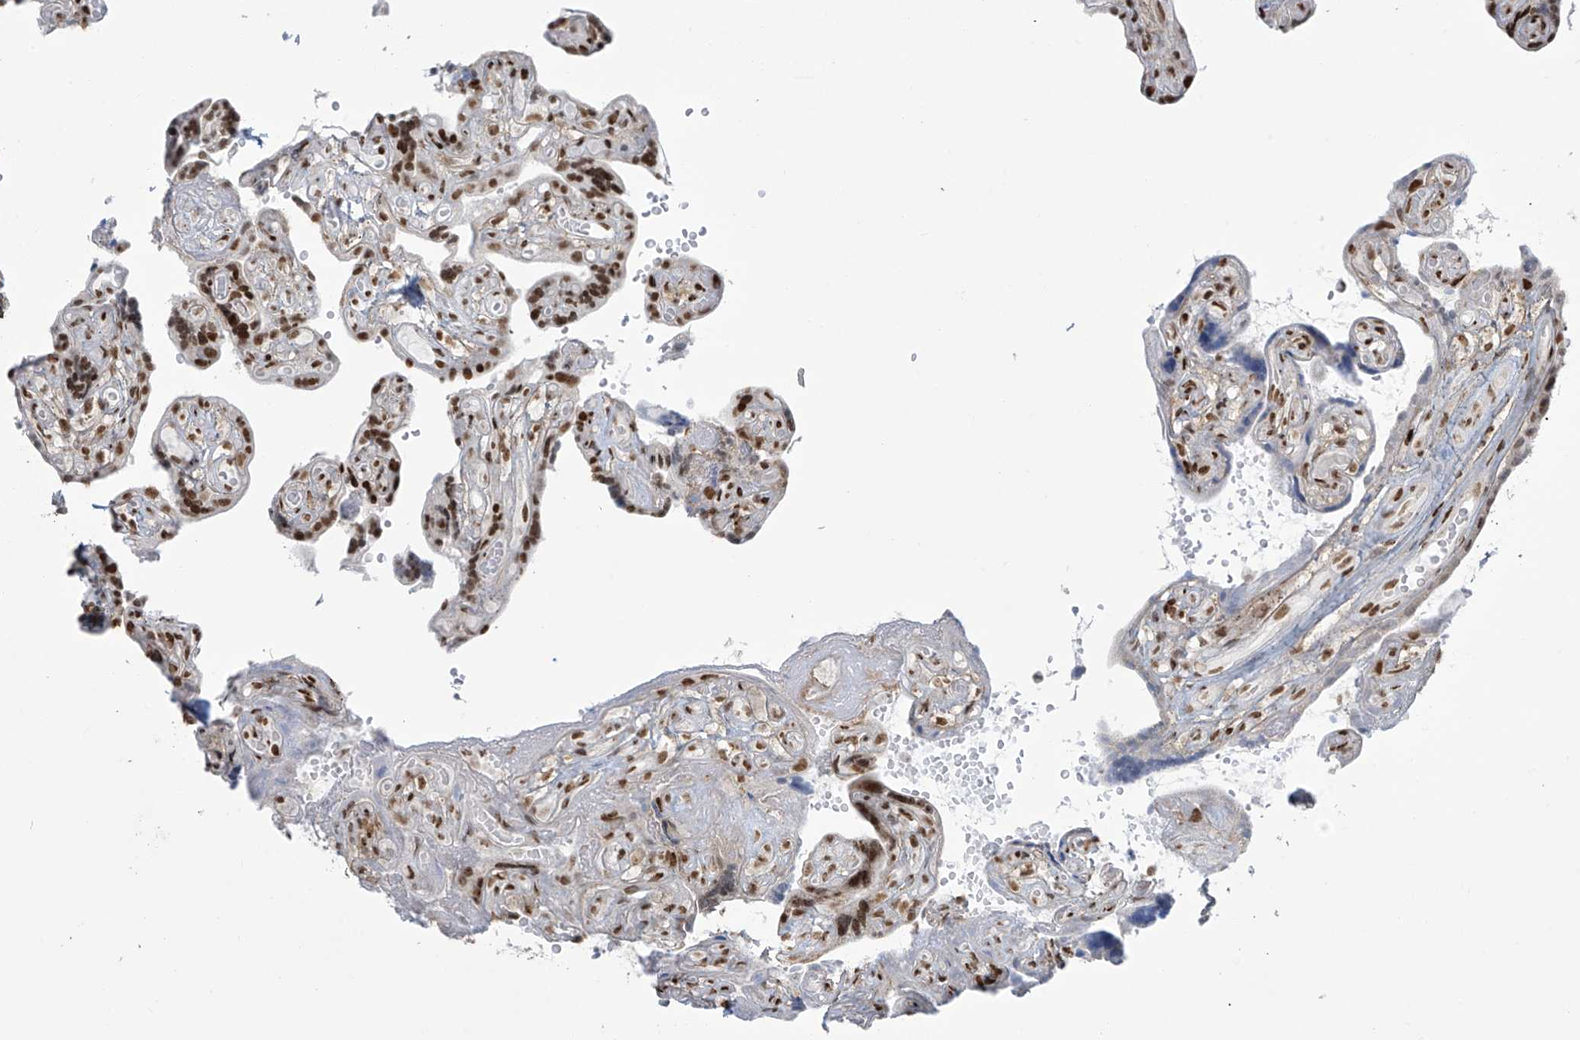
{"staining": {"intensity": "moderate", "quantity": ">75%", "location": "nuclear"}, "tissue": "placenta", "cell_type": "Decidual cells", "image_type": "normal", "snomed": [{"axis": "morphology", "description": "Normal tissue, NOS"}, {"axis": "topography", "description": "Placenta"}], "caption": "Immunohistochemical staining of benign human placenta exhibits medium levels of moderate nuclear positivity in about >75% of decidual cells. (Stains: DAB (3,3'-diaminobenzidine) in brown, nuclei in blue, Microscopy: brightfield microscopy at high magnification).", "gene": "MS4A6A", "patient": {"sex": "female", "age": 30}}